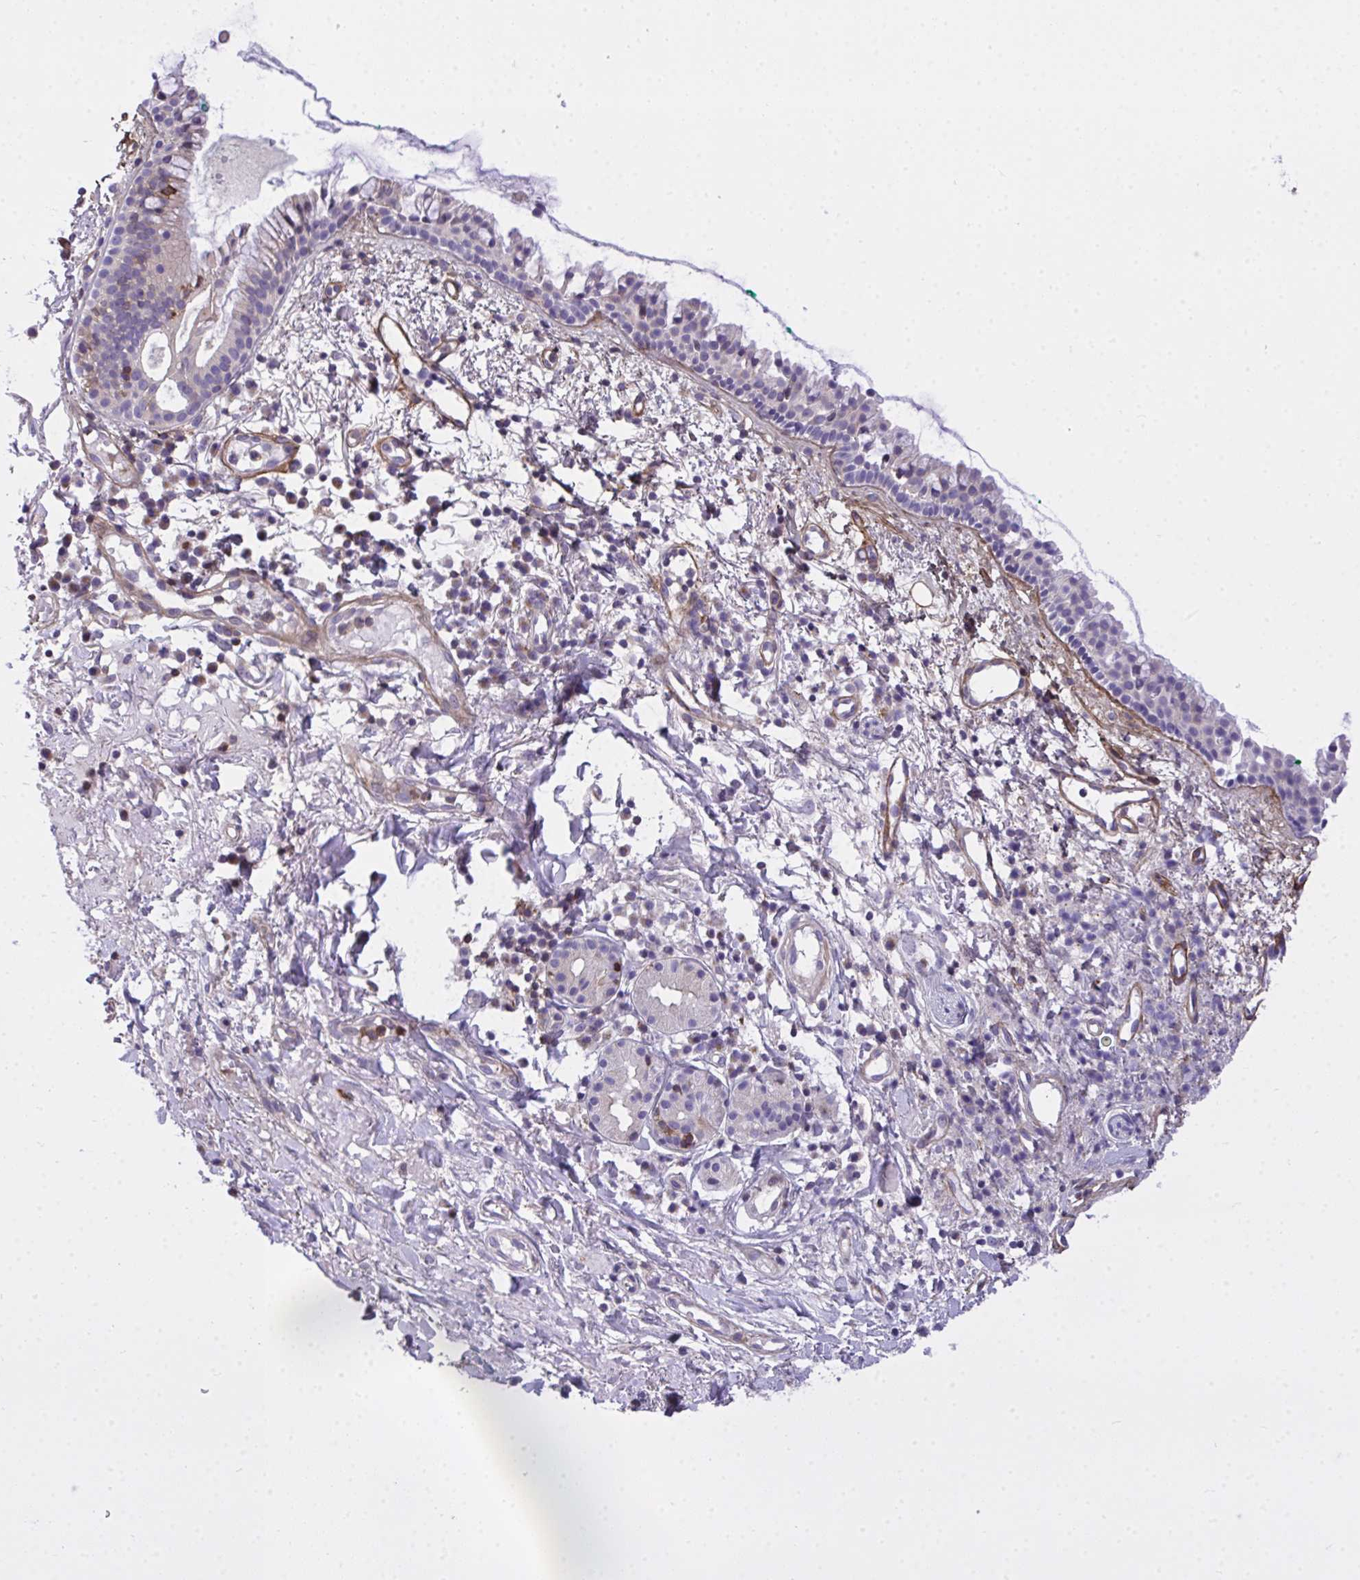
{"staining": {"intensity": "negative", "quantity": "none", "location": "none"}, "tissue": "nasopharynx", "cell_type": "Respiratory epithelial cells", "image_type": "normal", "snomed": [{"axis": "morphology", "description": "Normal tissue, NOS"}, {"axis": "morphology", "description": "Basal cell carcinoma"}, {"axis": "topography", "description": "Cartilage tissue"}, {"axis": "topography", "description": "Nasopharynx"}, {"axis": "topography", "description": "Oral tissue"}], "caption": "The photomicrograph displays no significant expression in respiratory epithelial cells of nasopharynx.", "gene": "AP5M1", "patient": {"sex": "female", "age": 77}}